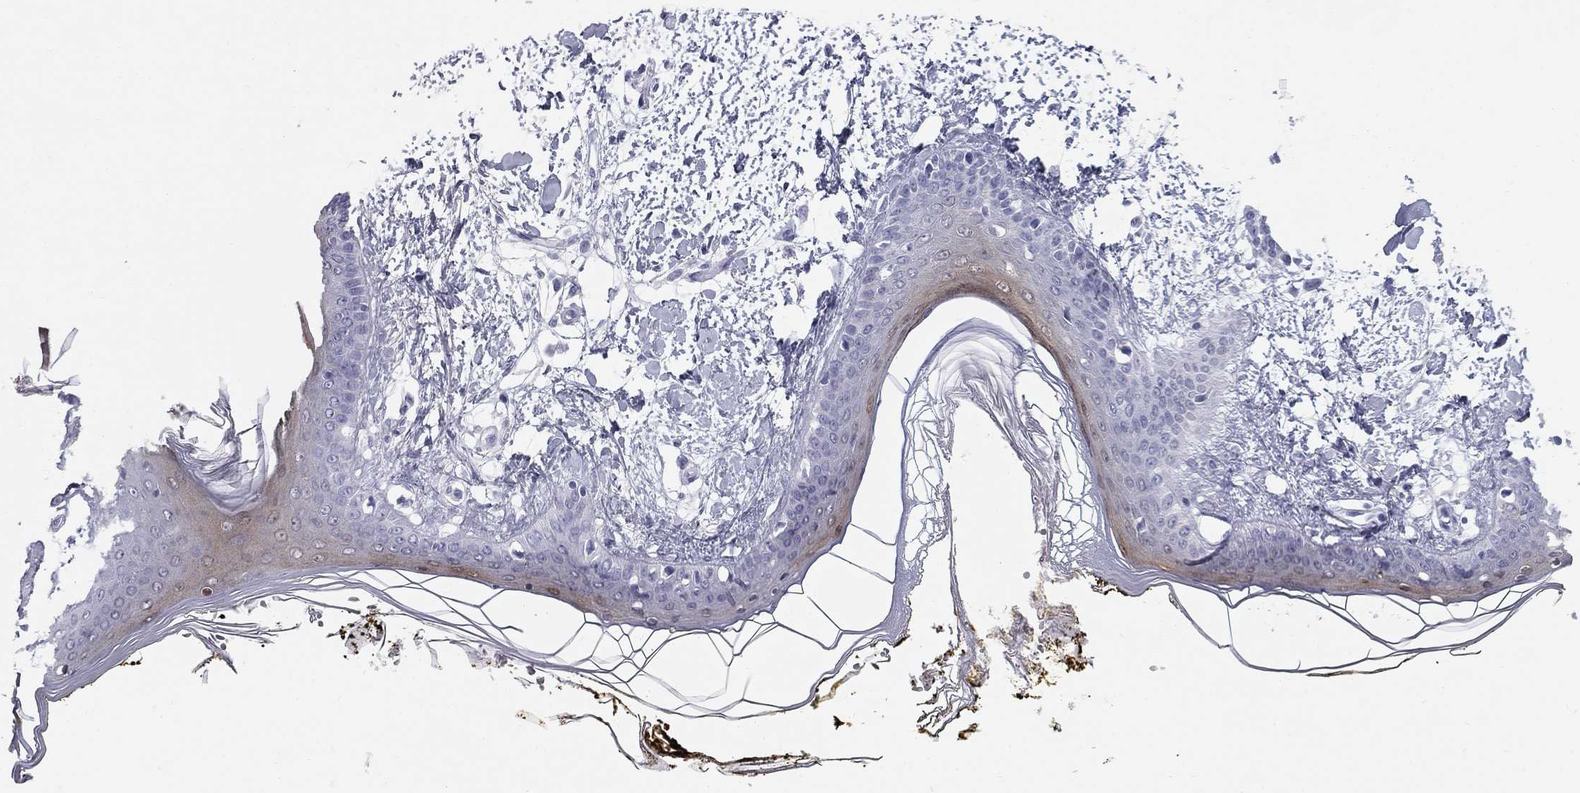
{"staining": {"intensity": "negative", "quantity": "none", "location": "none"}, "tissue": "skin", "cell_type": "Fibroblasts", "image_type": "normal", "snomed": [{"axis": "morphology", "description": "Normal tissue, NOS"}, {"axis": "topography", "description": "Skin"}], "caption": "A photomicrograph of skin stained for a protein exhibits no brown staining in fibroblasts. Nuclei are stained in blue.", "gene": "SULT2B1", "patient": {"sex": "female", "age": 34}}